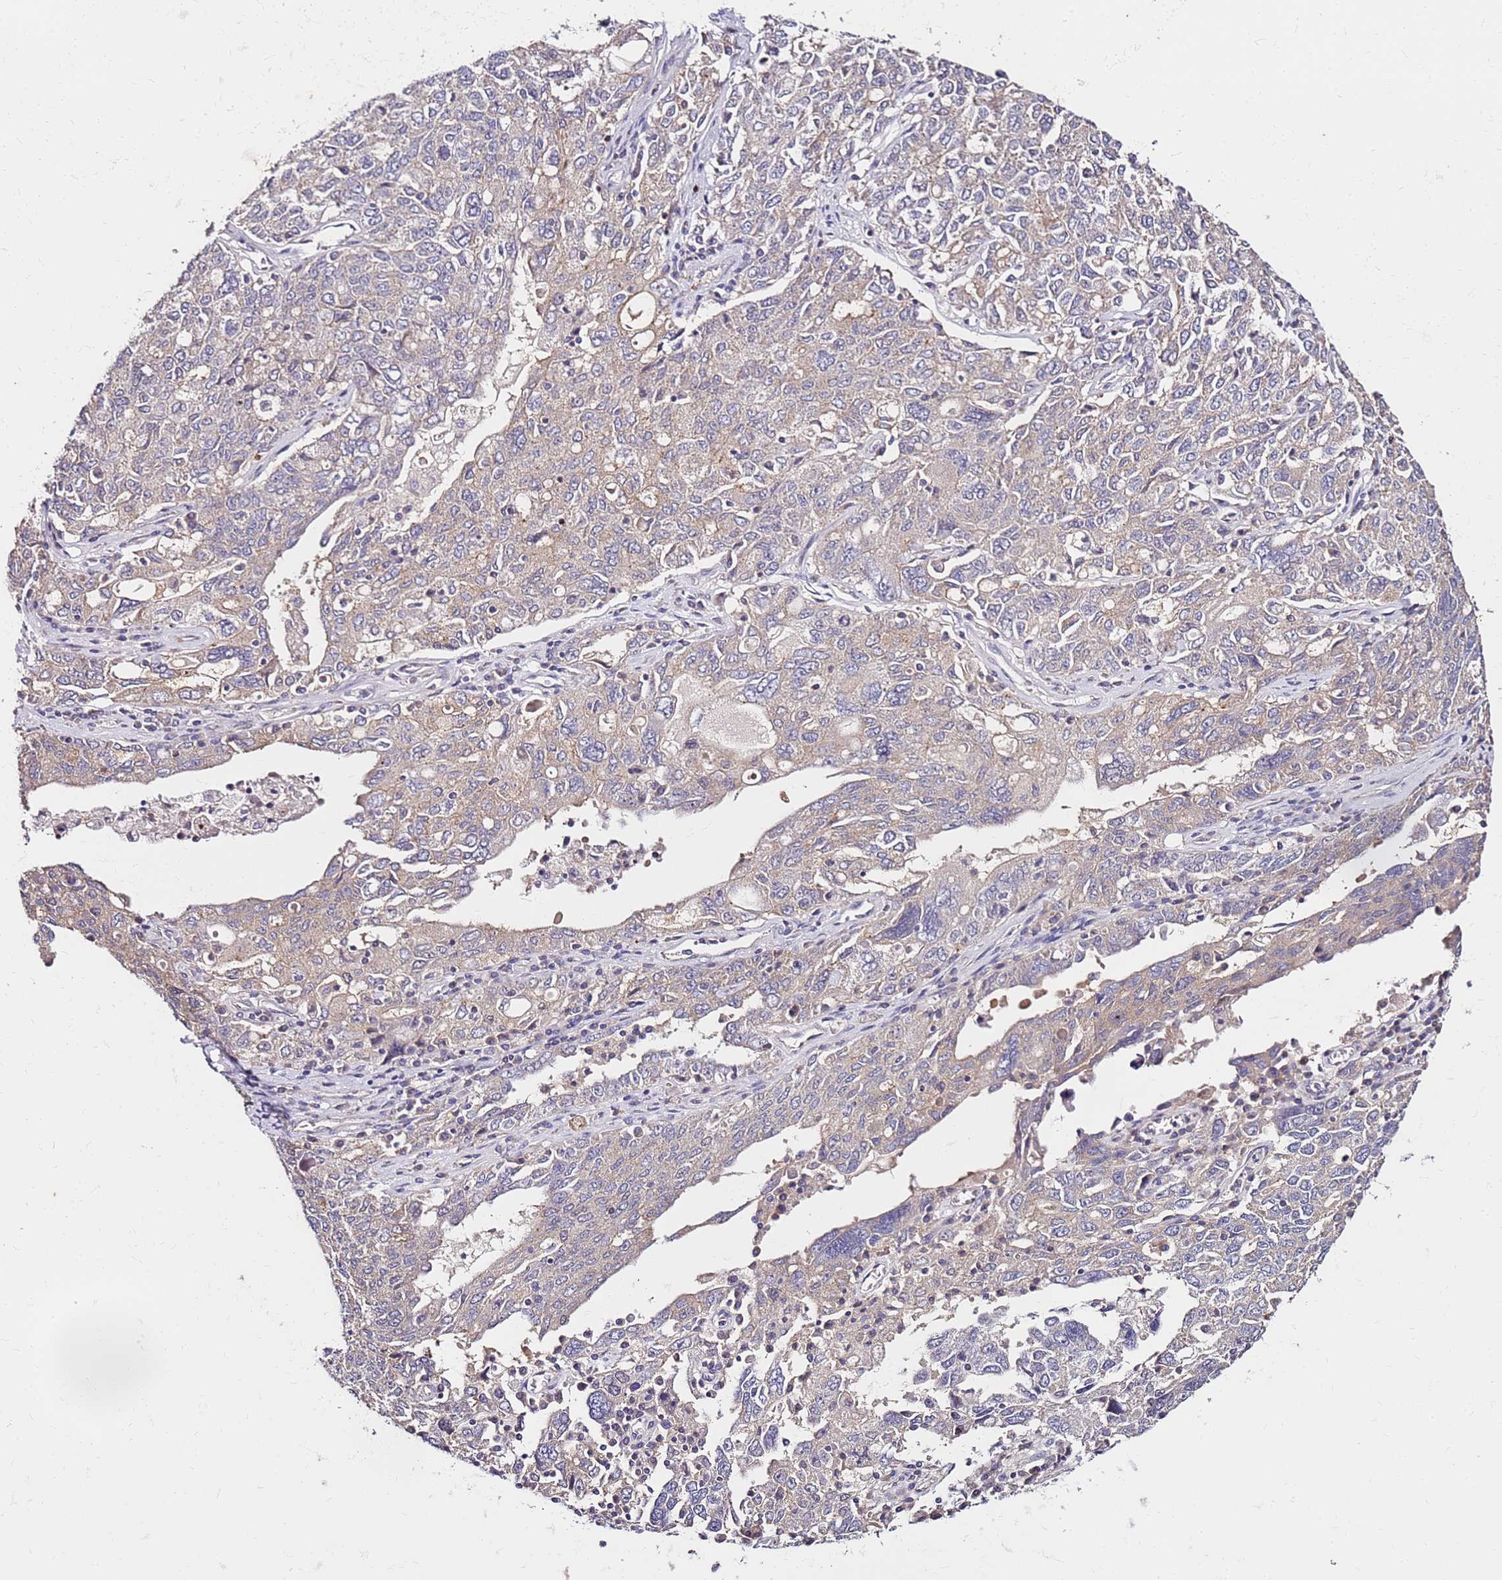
{"staining": {"intensity": "weak", "quantity": "<25%", "location": "cytoplasmic/membranous"}, "tissue": "ovarian cancer", "cell_type": "Tumor cells", "image_type": "cancer", "snomed": [{"axis": "morphology", "description": "Carcinoma, endometroid"}, {"axis": "topography", "description": "Ovary"}], "caption": "A photomicrograph of human ovarian cancer (endometroid carcinoma) is negative for staining in tumor cells.", "gene": "SRRM5", "patient": {"sex": "female", "age": 62}}